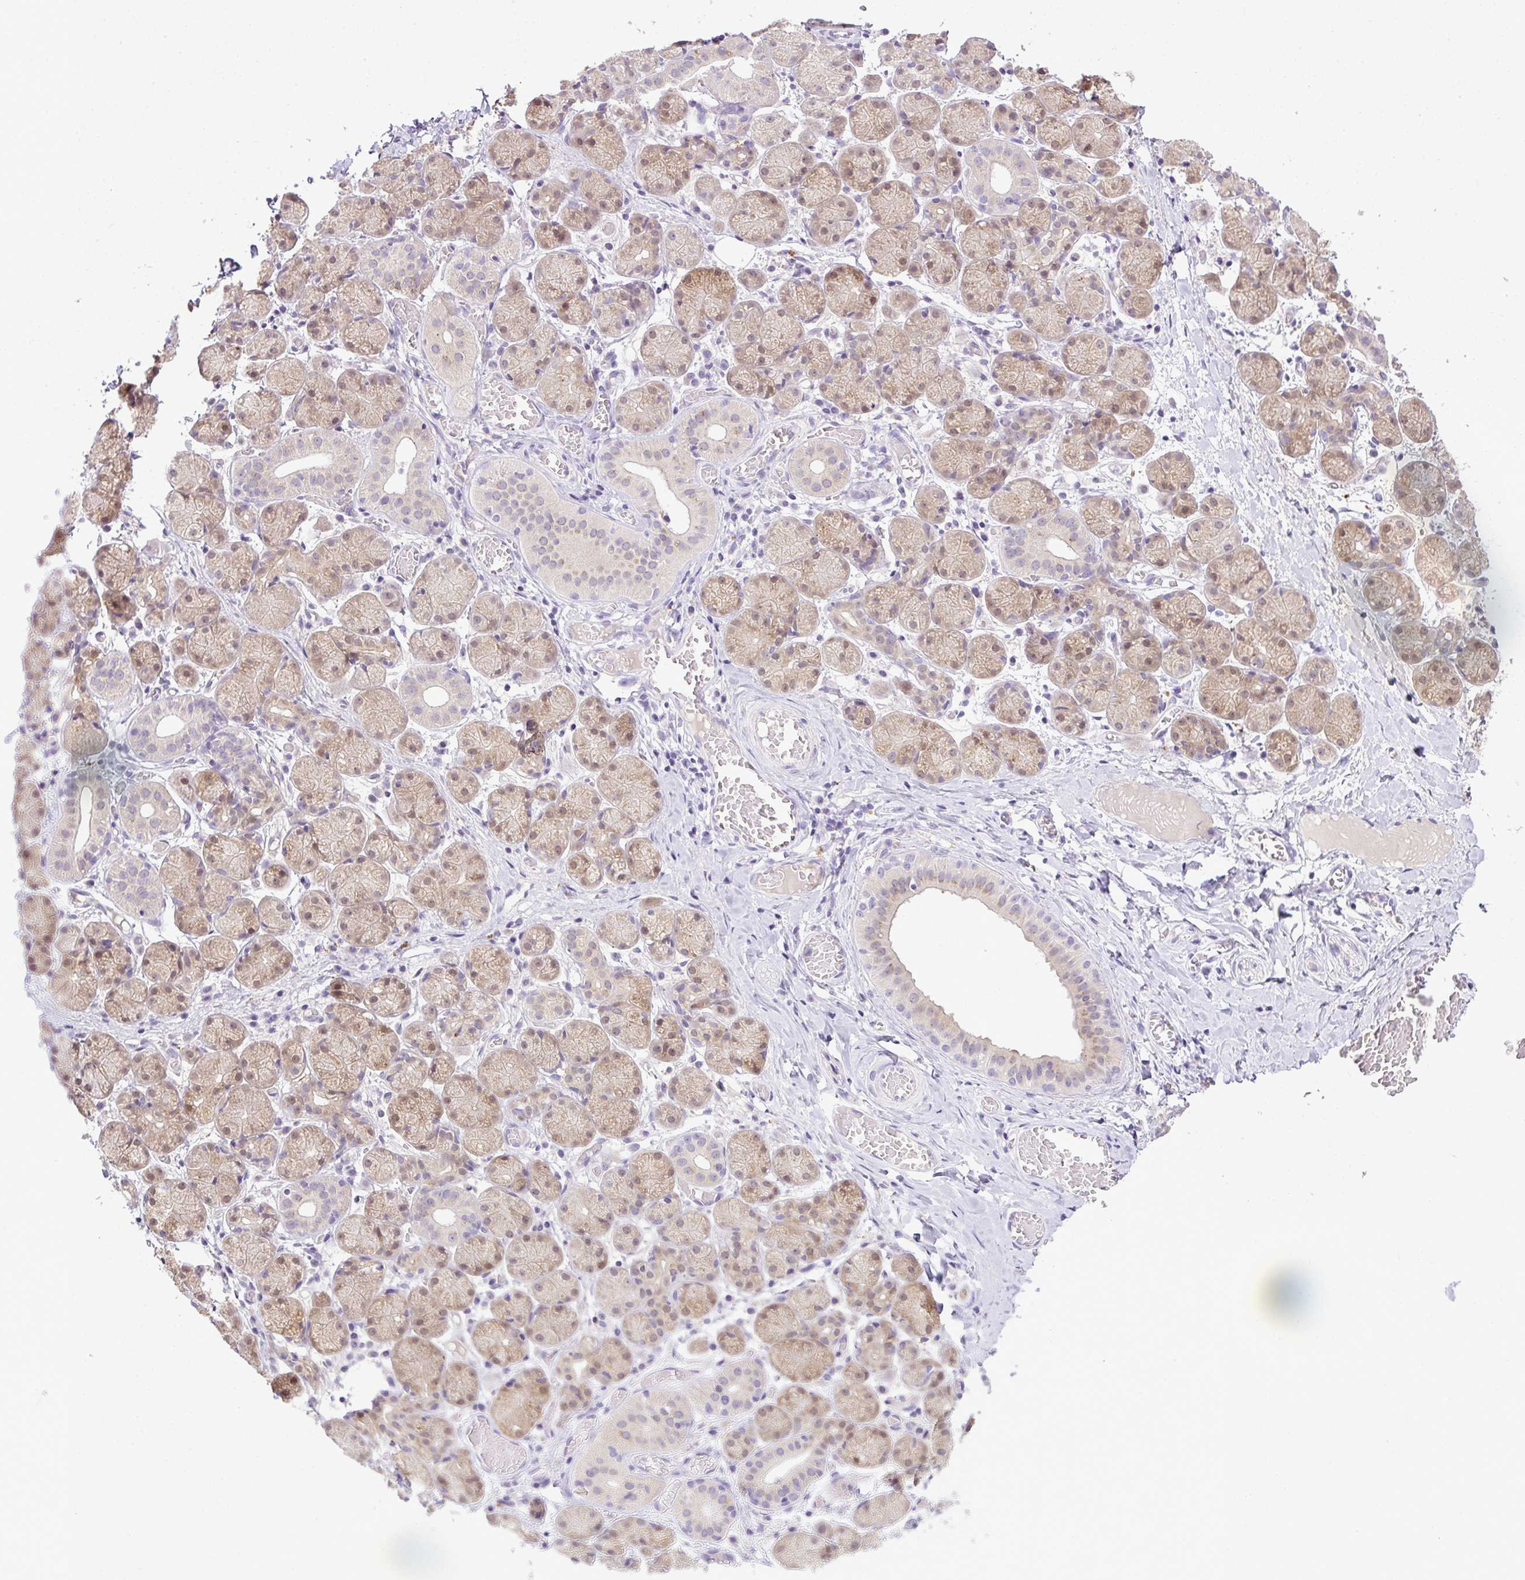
{"staining": {"intensity": "moderate", "quantity": "25%-75%", "location": "cytoplasmic/membranous,nuclear"}, "tissue": "salivary gland", "cell_type": "Glandular cells", "image_type": "normal", "snomed": [{"axis": "morphology", "description": "Normal tissue, NOS"}, {"axis": "topography", "description": "Salivary gland"}], "caption": "Immunohistochemical staining of unremarkable salivary gland displays medium levels of moderate cytoplasmic/membranous,nuclear expression in about 25%-75% of glandular cells.", "gene": "CMPK1", "patient": {"sex": "female", "age": 24}}